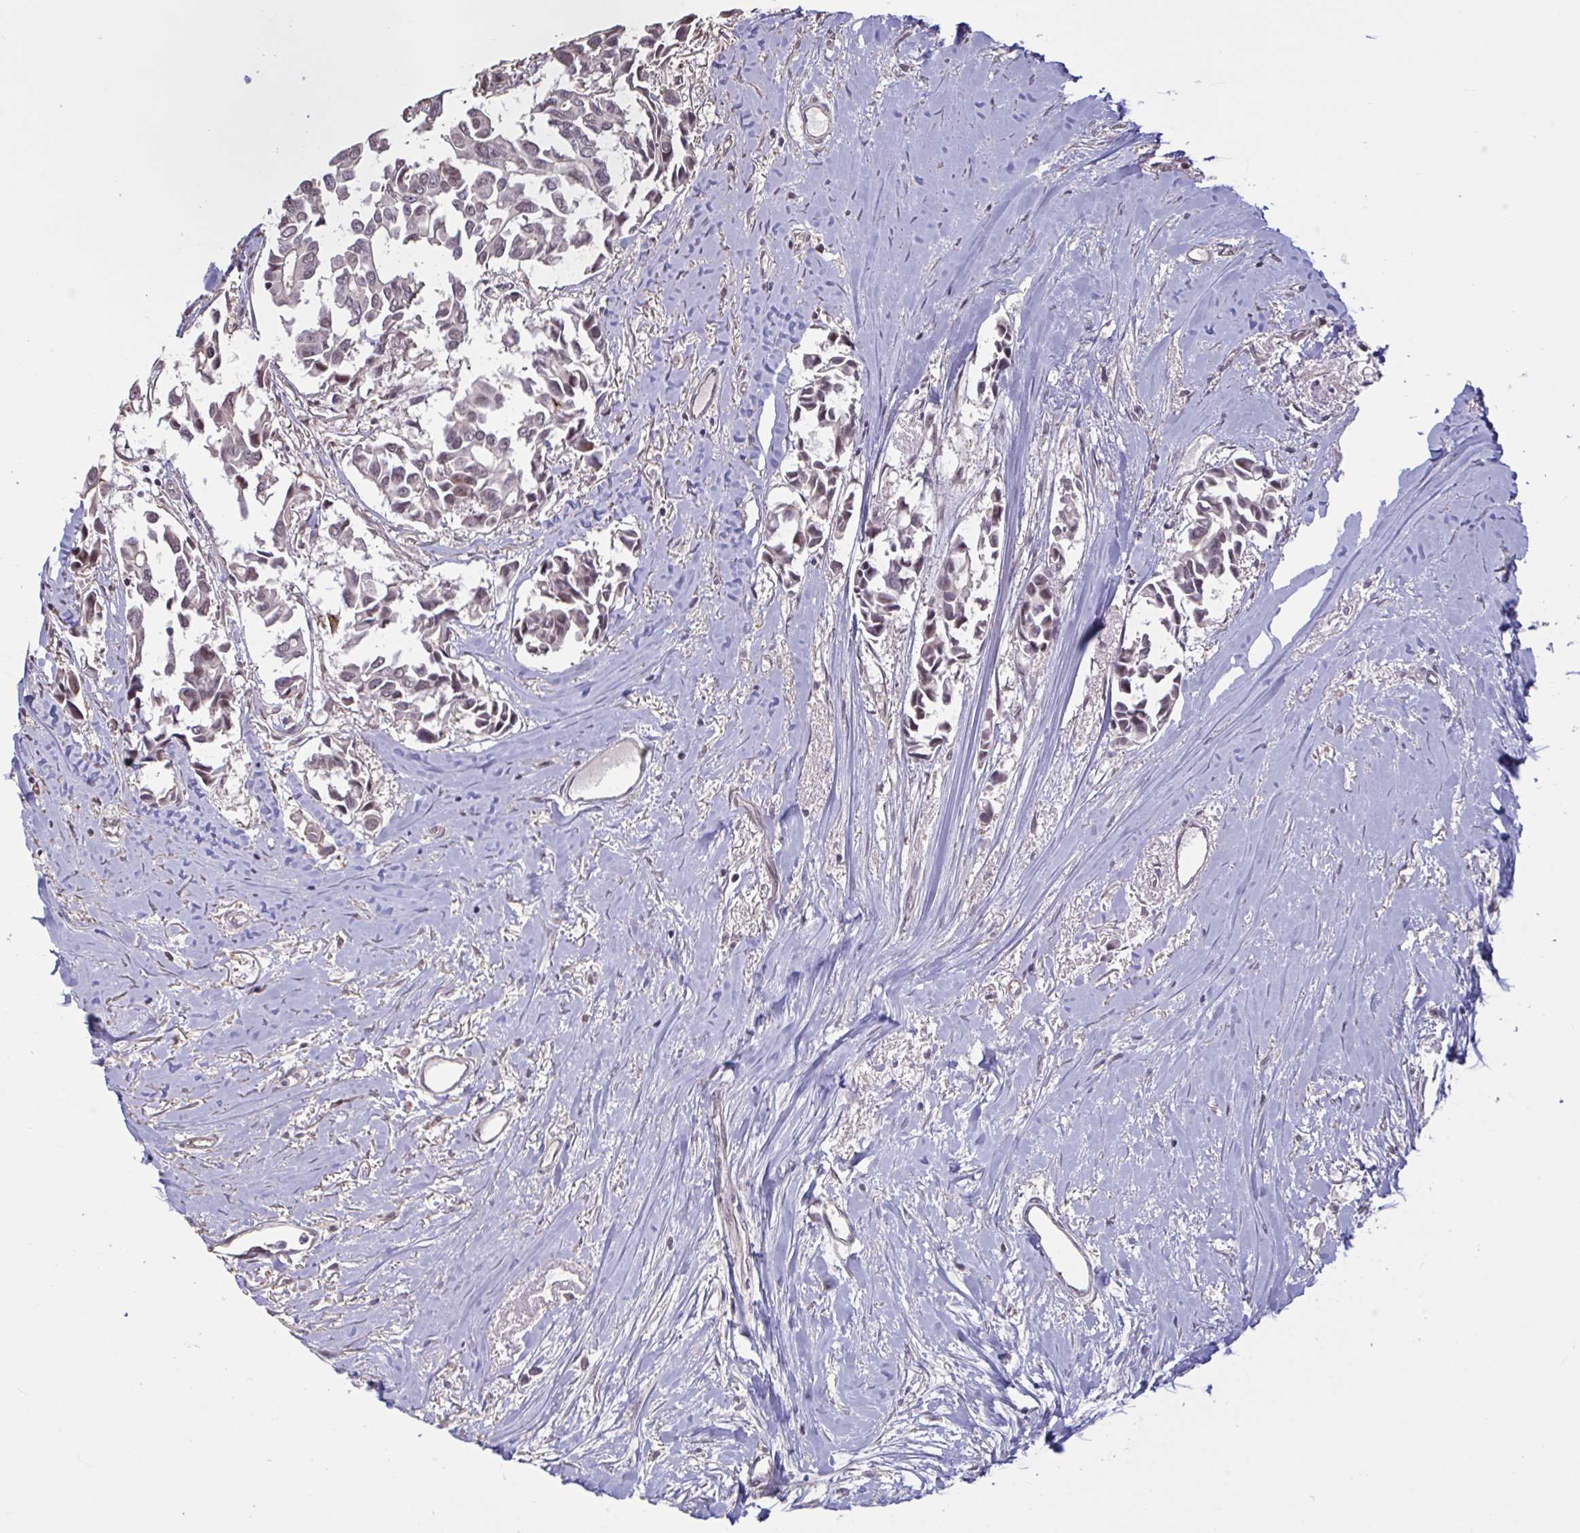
{"staining": {"intensity": "moderate", "quantity": ">75%", "location": "nuclear"}, "tissue": "breast cancer", "cell_type": "Tumor cells", "image_type": "cancer", "snomed": [{"axis": "morphology", "description": "Duct carcinoma"}, {"axis": "topography", "description": "Breast"}], "caption": "Immunohistochemical staining of invasive ductal carcinoma (breast) displays medium levels of moderate nuclear protein staining in approximately >75% of tumor cells.", "gene": "ZNF414", "patient": {"sex": "female", "age": 54}}